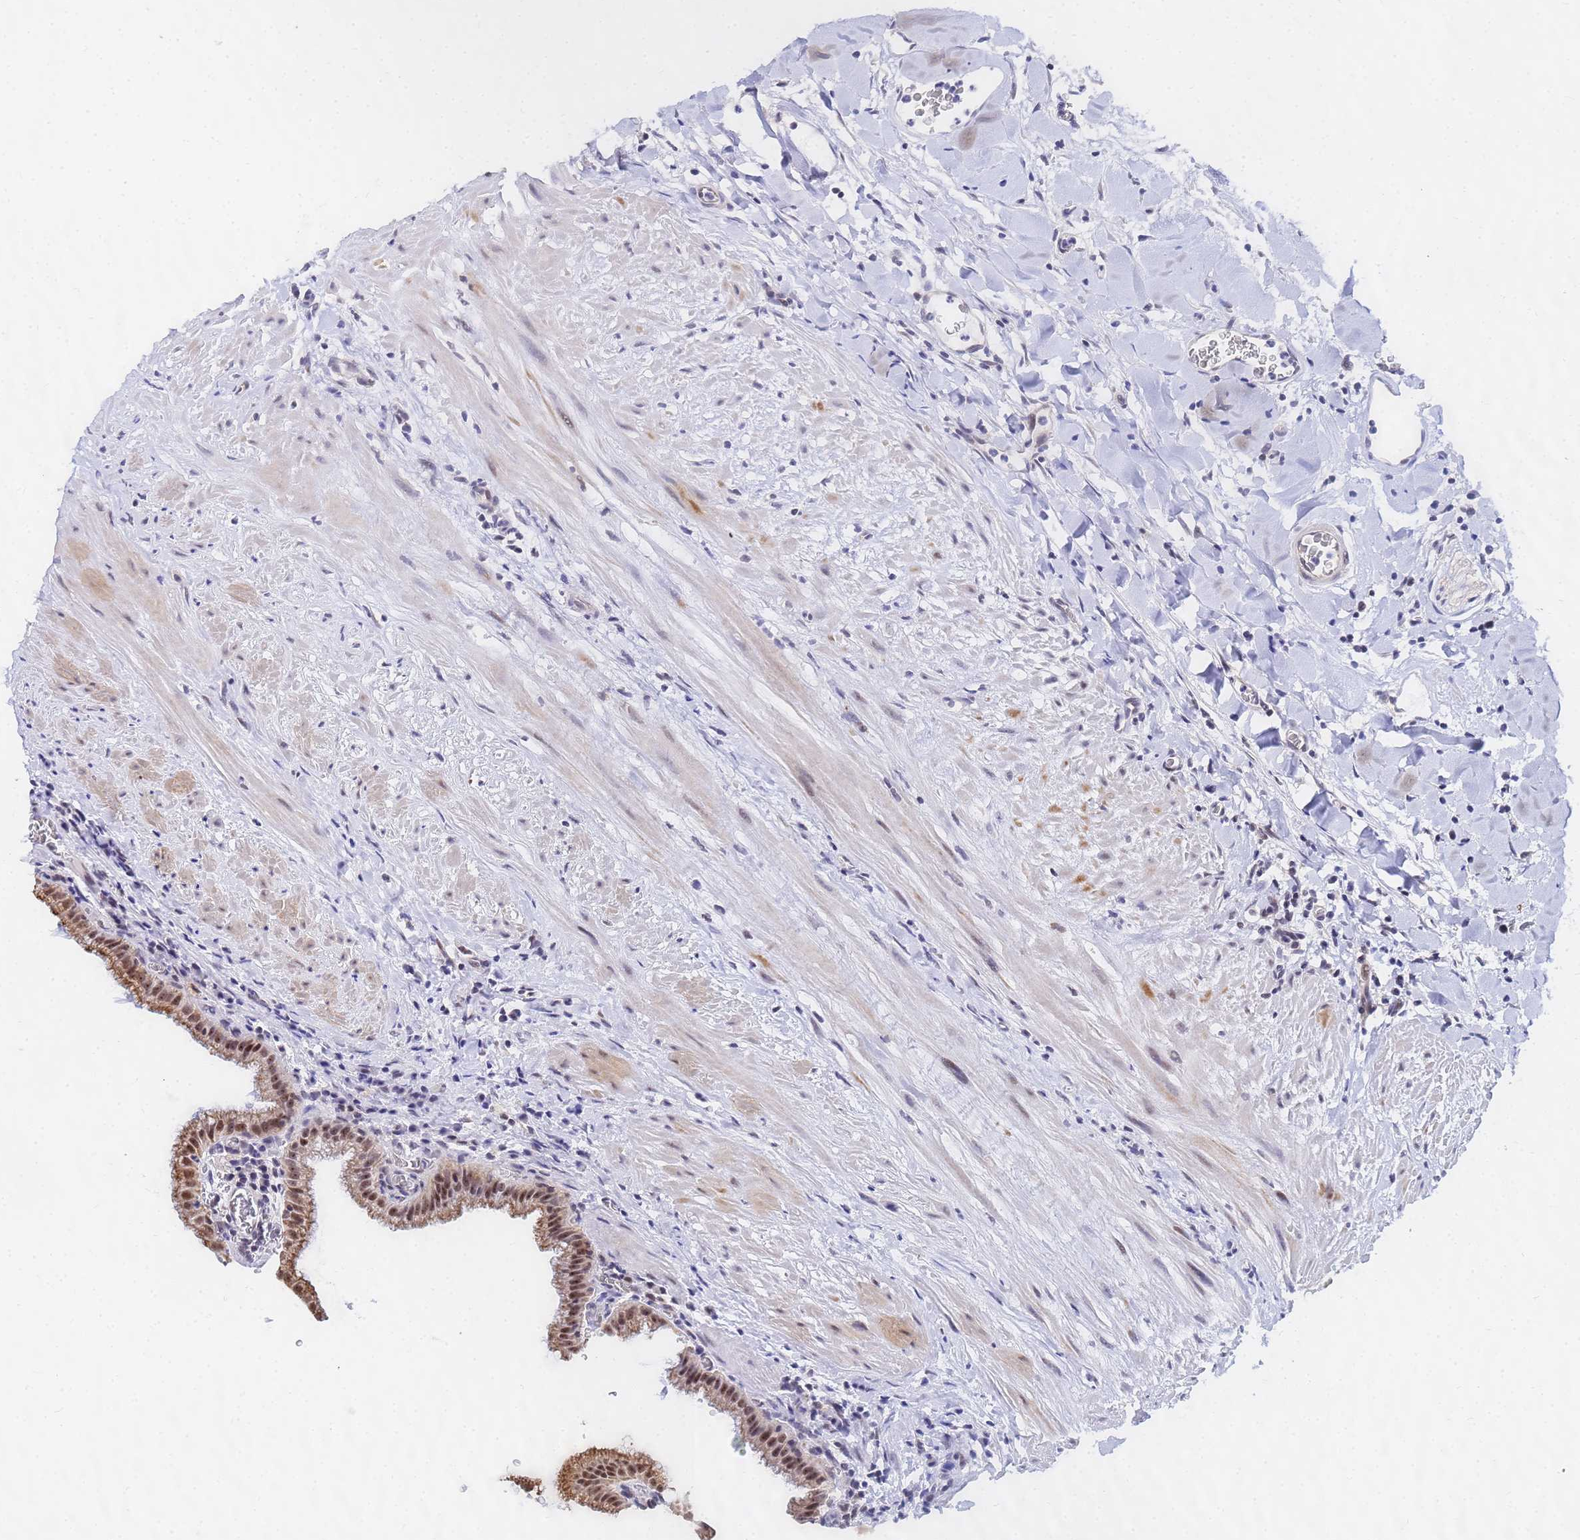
{"staining": {"intensity": "moderate", "quantity": ">75%", "location": "cytoplasmic/membranous,nuclear"}, "tissue": "gallbladder", "cell_type": "Glandular cells", "image_type": "normal", "snomed": [{"axis": "morphology", "description": "Normal tissue, NOS"}, {"axis": "topography", "description": "Gallbladder"}], "caption": "Gallbladder stained for a protein exhibits moderate cytoplasmic/membranous,nuclear positivity in glandular cells. The protein is stained brown, and the nuclei are stained in blue (DAB IHC with brightfield microscopy, high magnification).", "gene": "CKMT1A", "patient": {"sex": "male", "age": 78}}